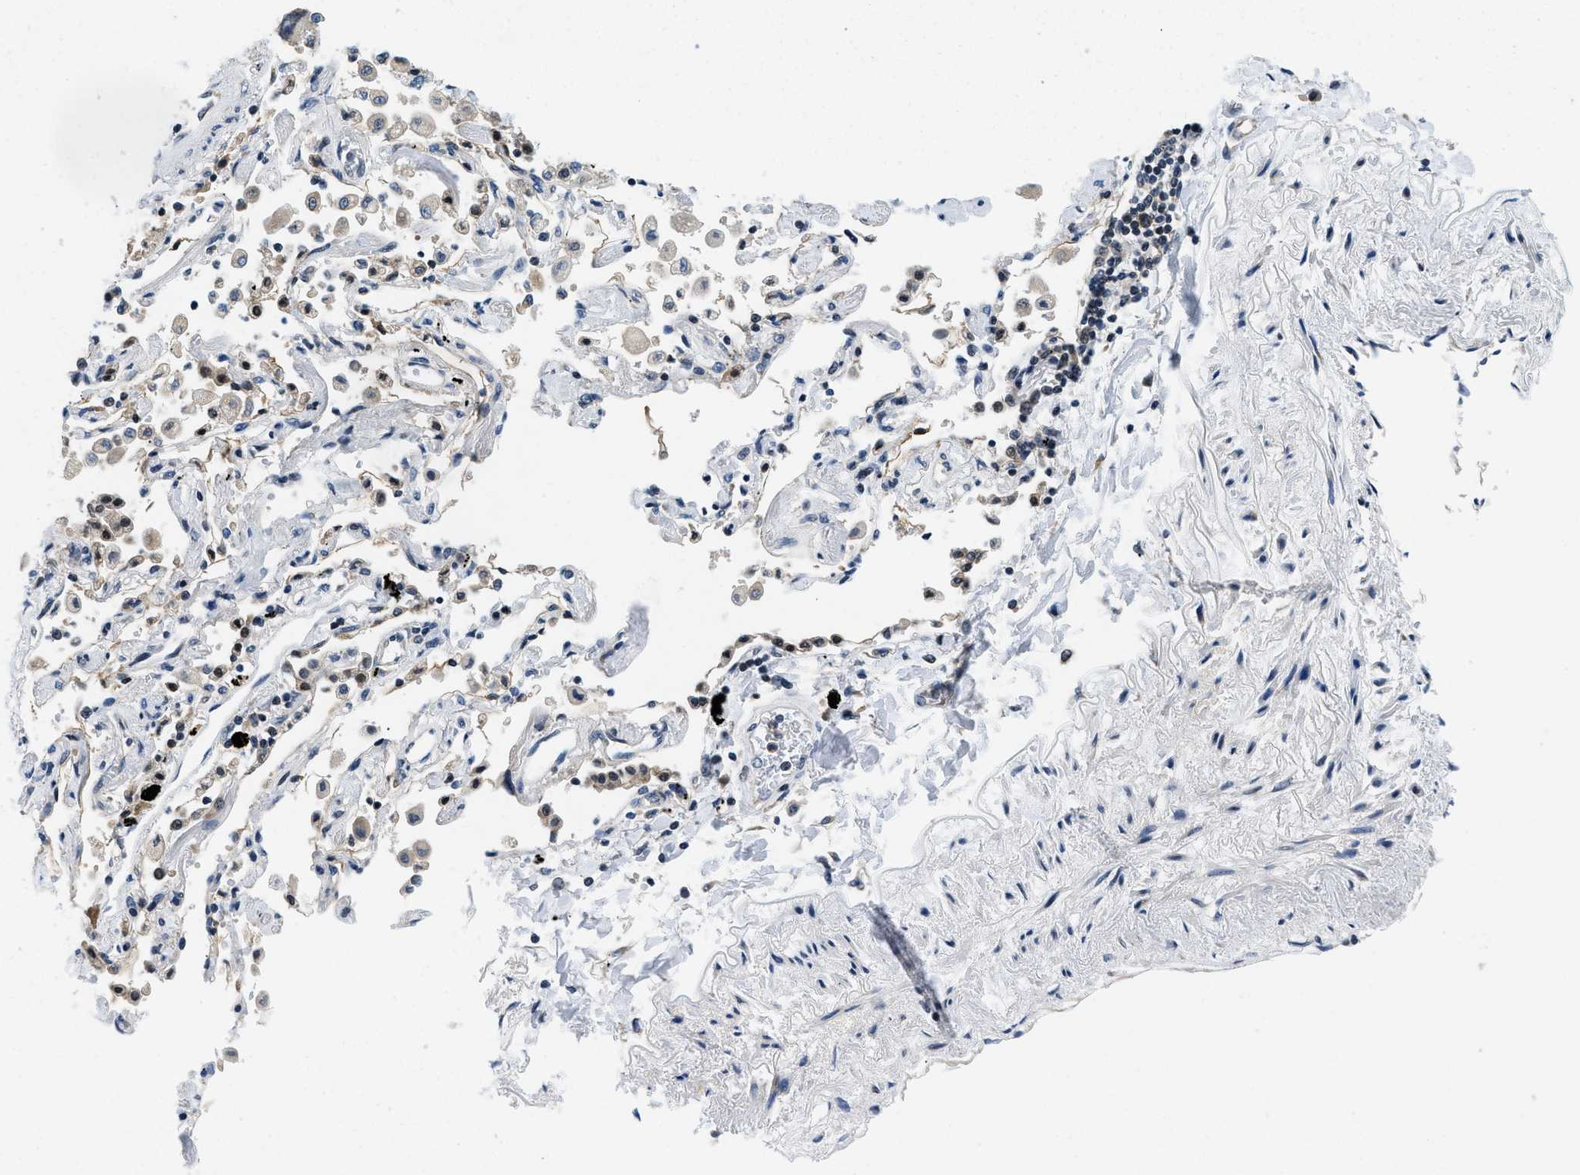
{"staining": {"intensity": "weak", "quantity": "<25%", "location": "cytoplasmic/membranous"}, "tissue": "lung cancer", "cell_type": "Tumor cells", "image_type": "cancer", "snomed": [{"axis": "morphology", "description": "Adenocarcinoma, NOS"}, {"axis": "topography", "description": "Lung"}], "caption": "High power microscopy micrograph of an immunohistochemistry (IHC) photomicrograph of lung cancer, revealing no significant staining in tumor cells.", "gene": "IKBKE", "patient": {"sex": "female", "age": 65}}